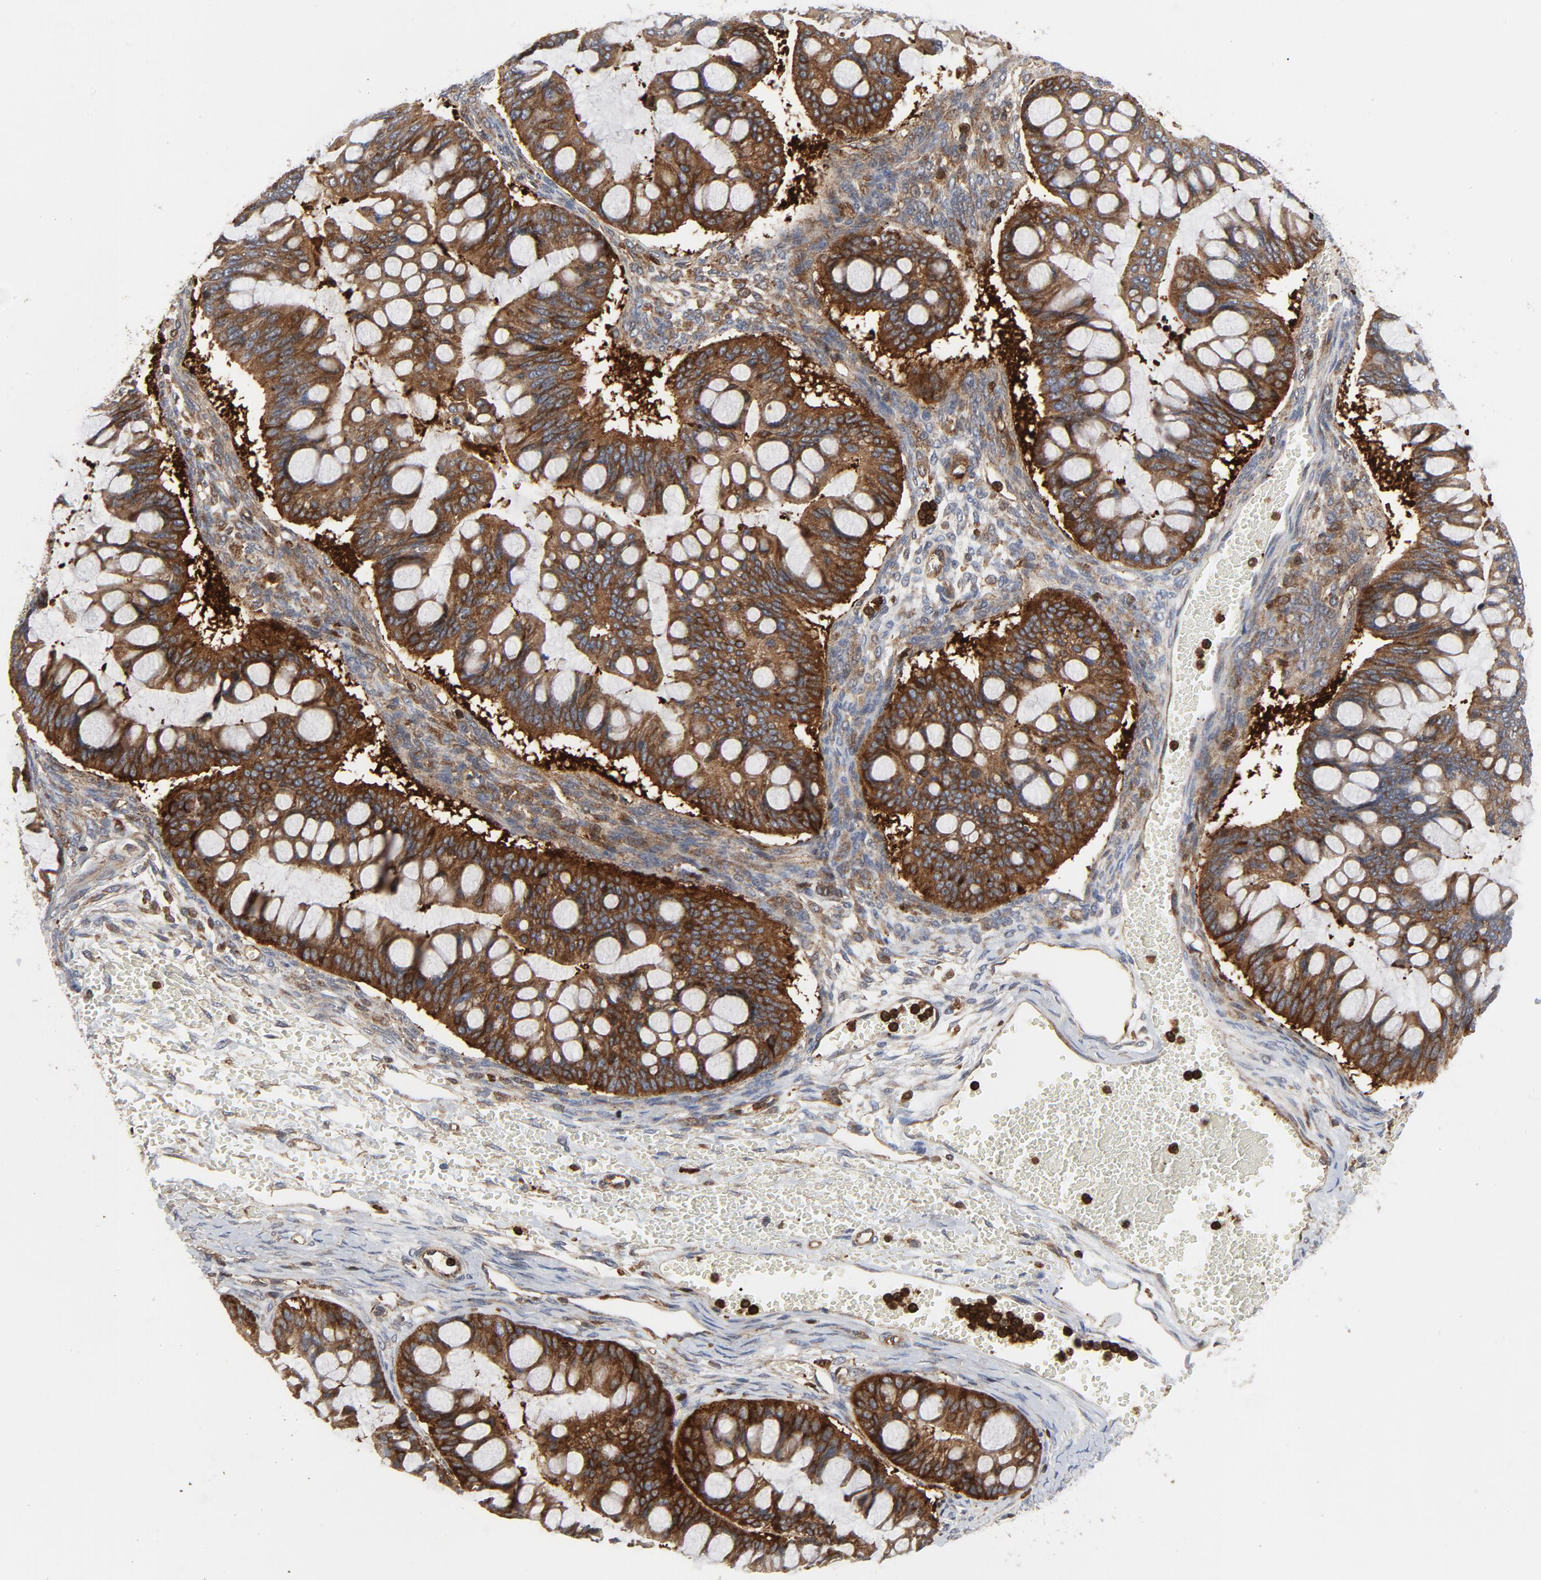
{"staining": {"intensity": "strong", "quantity": ">75%", "location": "cytoplasmic/membranous"}, "tissue": "ovarian cancer", "cell_type": "Tumor cells", "image_type": "cancer", "snomed": [{"axis": "morphology", "description": "Cystadenocarcinoma, mucinous, NOS"}, {"axis": "topography", "description": "Ovary"}], "caption": "Approximately >75% of tumor cells in human mucinous cystadenocarcinoma (ovarian) demonstrate strong cytoplasmic/membranous protein expression as visualized by brown immunohistochemical staining.", "gene": "YES1", "patient": {"sex": "female", "age": 73}}